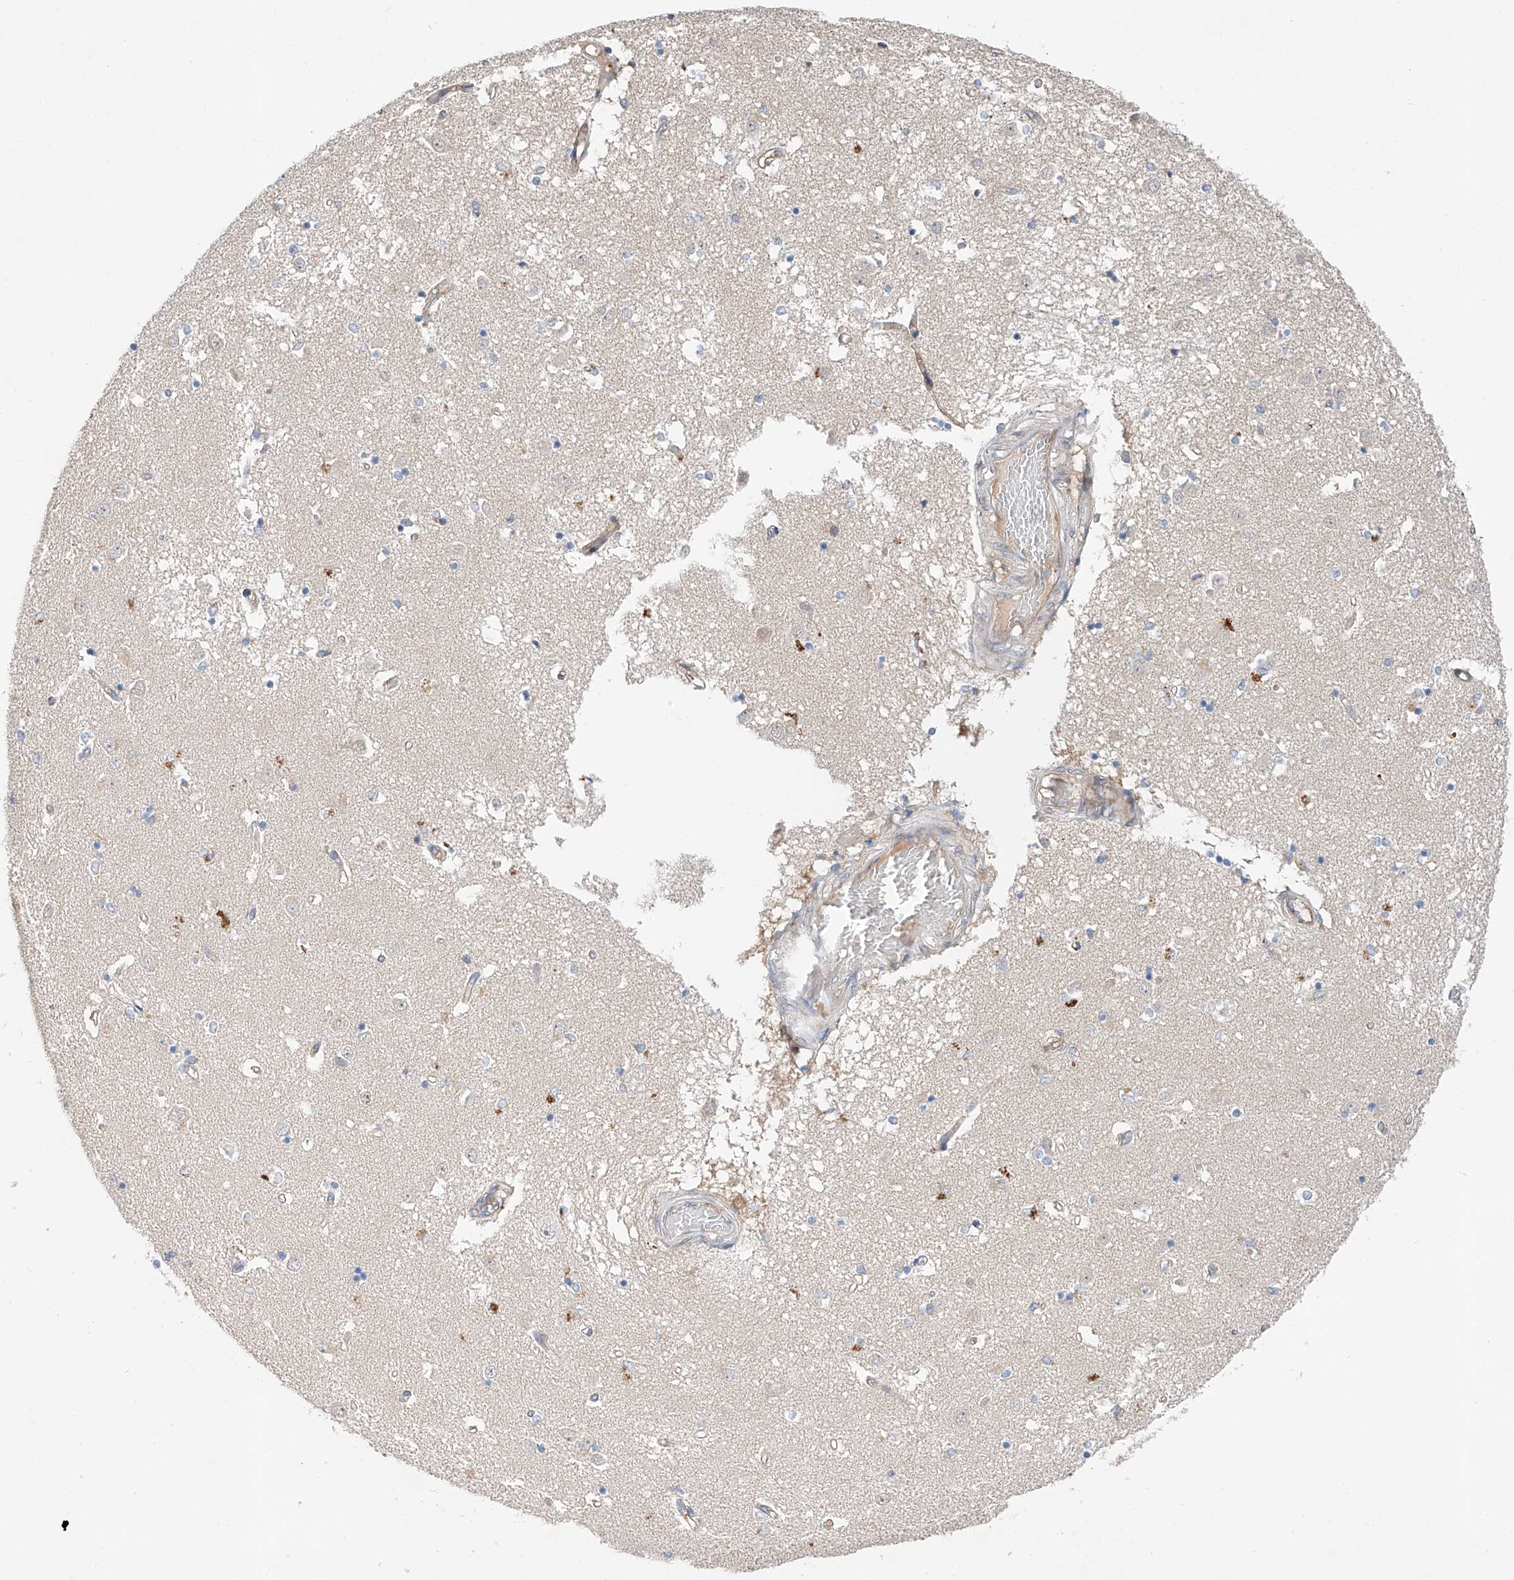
{"staining": {"intensity": "negative", "quantity": "none", "location": "none"}, "tissue": "caudate", "cell_type": "Glial cells", "image_type": "normal", "snomed": [{"axis": "morphology", "description": "Normal tissue, NOS"}, {"axis": "topography", "description": "Lateral ventricle wall"}], "caption": "Normal caudate was stained to show a protein in brown. There is no significant staining in glial cells.", "gene": "RUSC1", "patient": {"sex": "male", "age": 45}}